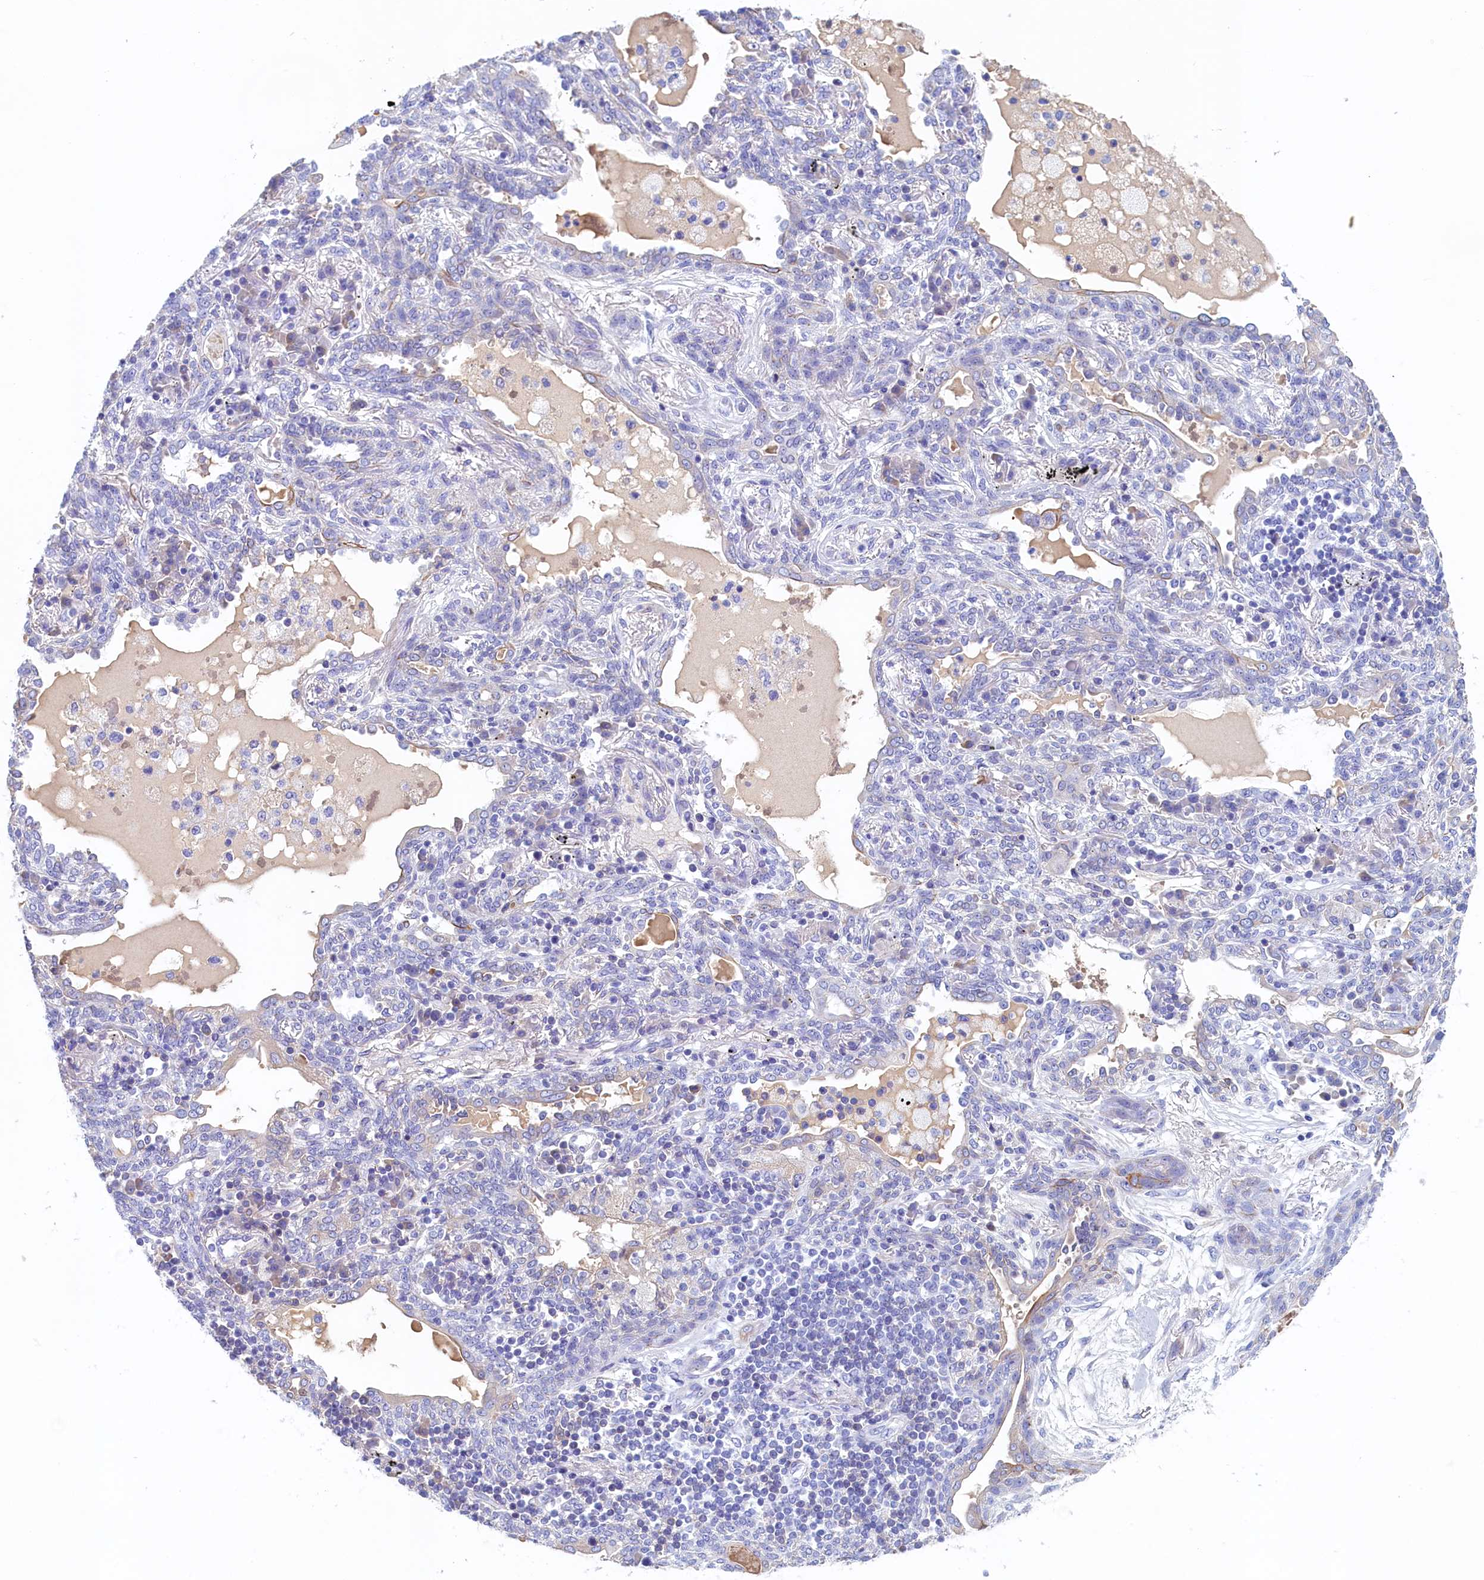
{"staining": {"intensity": "negative", "quantity": "none", "location": "none"}, "tissue": "lung cancer", "cell_type": "Tumor cells", "image_type": "cancer", "snomed": [{"axis": "morphology", "description": "Squamous cell carcinoma, NOS"}, {"axis": "topography", "description": "Lung"}], "caption": "Micrograph shows no significant protein expression in tumor cells of lung cancer. (DAB IHC, high magnification).", "gene": "GUCA1C", "patient": {"sex": "female", "age": 70}}